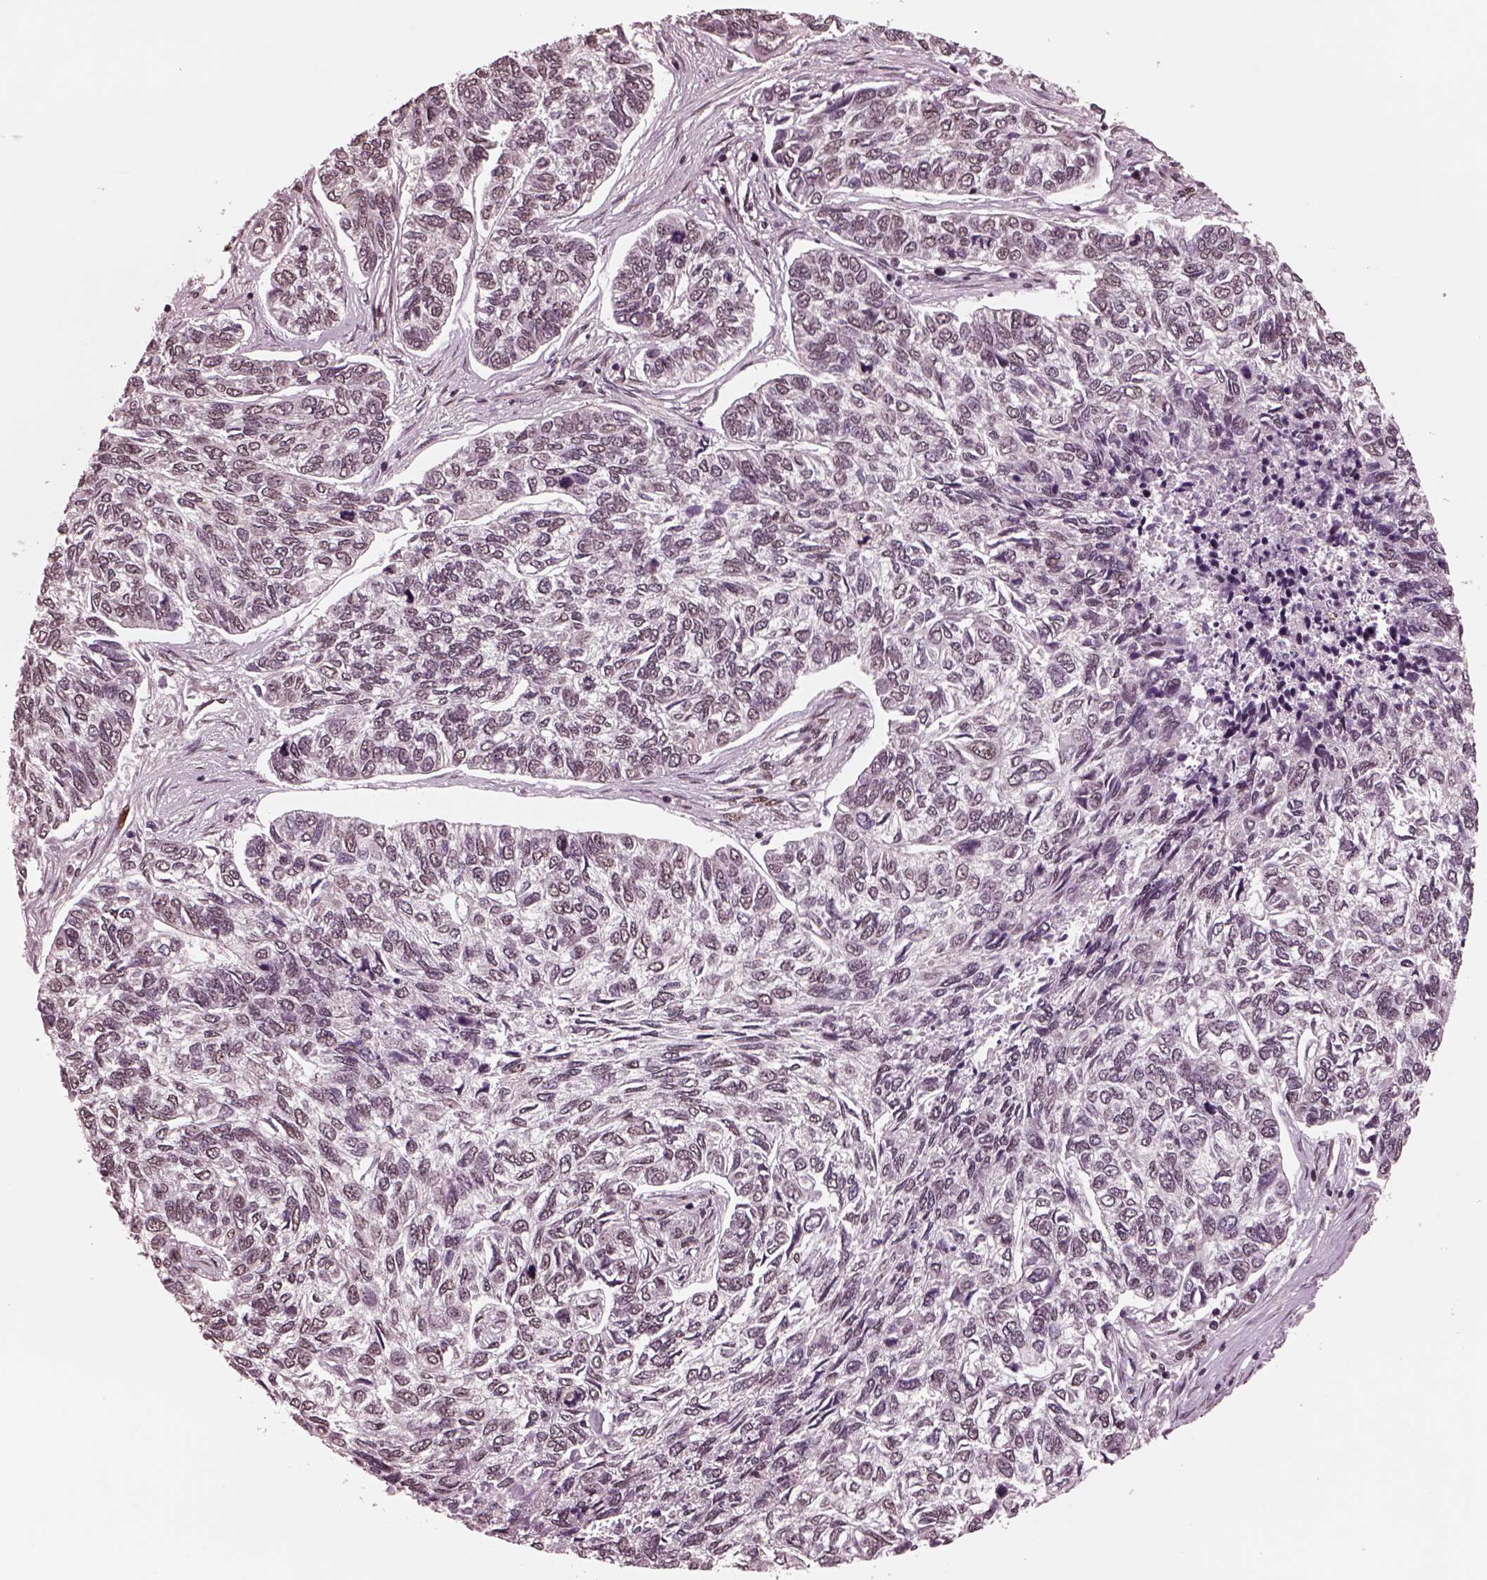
{"staining": {"intensity": "negative", "quantity": "none", "location": "none"}, "tissue": "skin cancer", "cell_type": "Tumor cells", "image_type": "cancer", "snomed": [{"axis": "morphology", "description": "Basal cell carcinoma"}, {"axis": "topography", "description": "Skin"}], "caption": "Human basal cell carcinoma (skin) stained for a protein using immunohistochemistry (IHC) exhibits no positivity in tumor cells.", "gene": "NAP1L5", "patient": {"sex": "female", "age": 65}}